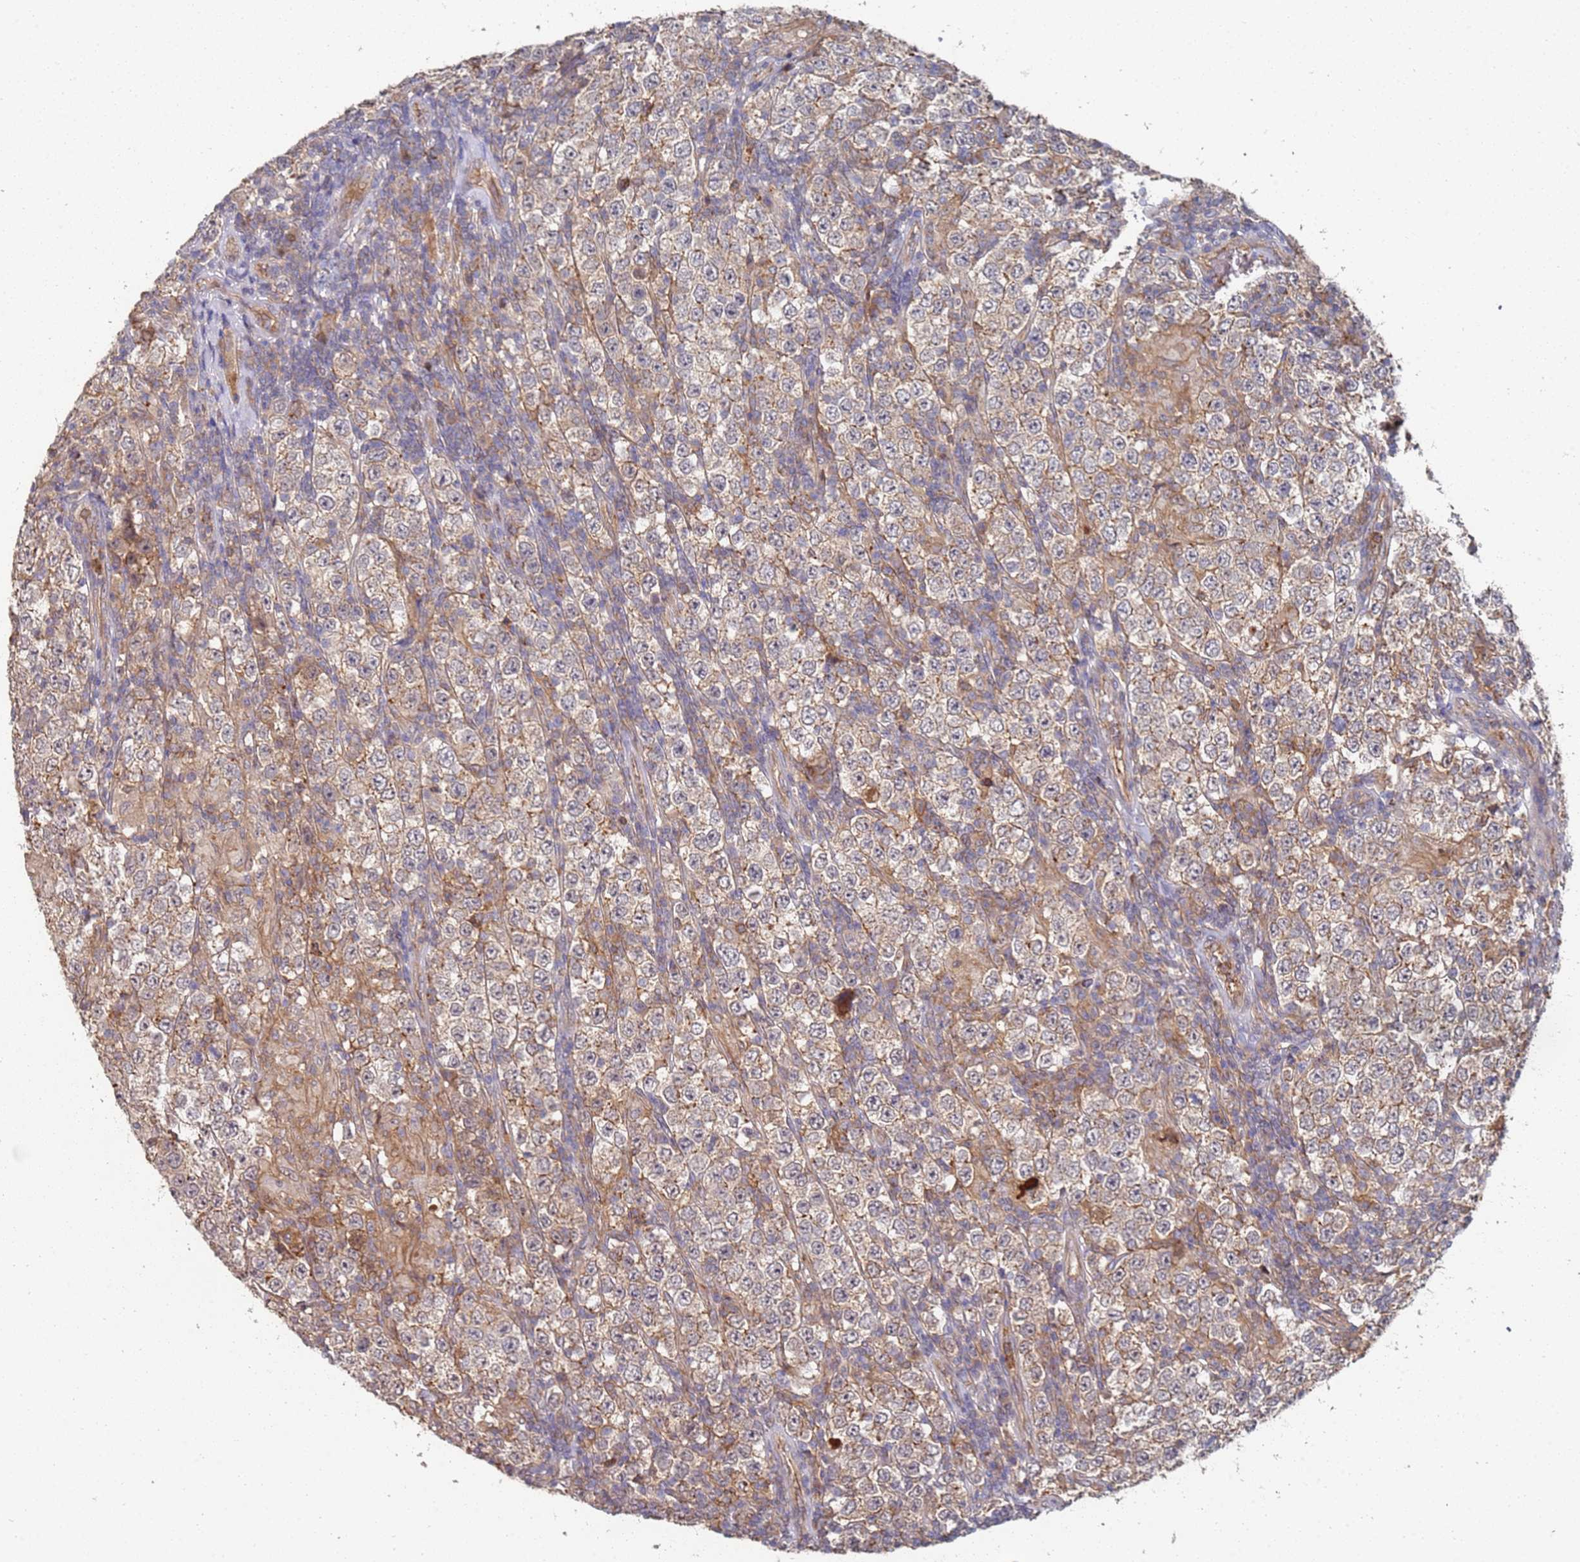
{"staining": {"intensity": "weak", "quantity": "<25%", "location": "cytoplasmic/membranous"}, "tissue": "testis cancer", "cell_type": "Tumor cells", "image_type": "cancer", "snomed": [{"axis": "morphology", "description": "Normal tissue, NOS"}, {"axis": "morphology", "description": "Urothelial carcinoma, High grade"}, {"axis": "morphology", "description": "Seminoma, NOS"}, {"axis": "morphology", "description": "Carcinoma, Embryonal, NOS"}, {"axis": "topography", "description": "Urinary bladder"}, {"axis": "topography", "description": "Testis"}], "caption": "DAB immunohistochemical staining of testis cancer demonstrates no significant expression in tumor cells.", "gene": "ABCB6", "patient": {"sex": "male", "age": 41}}